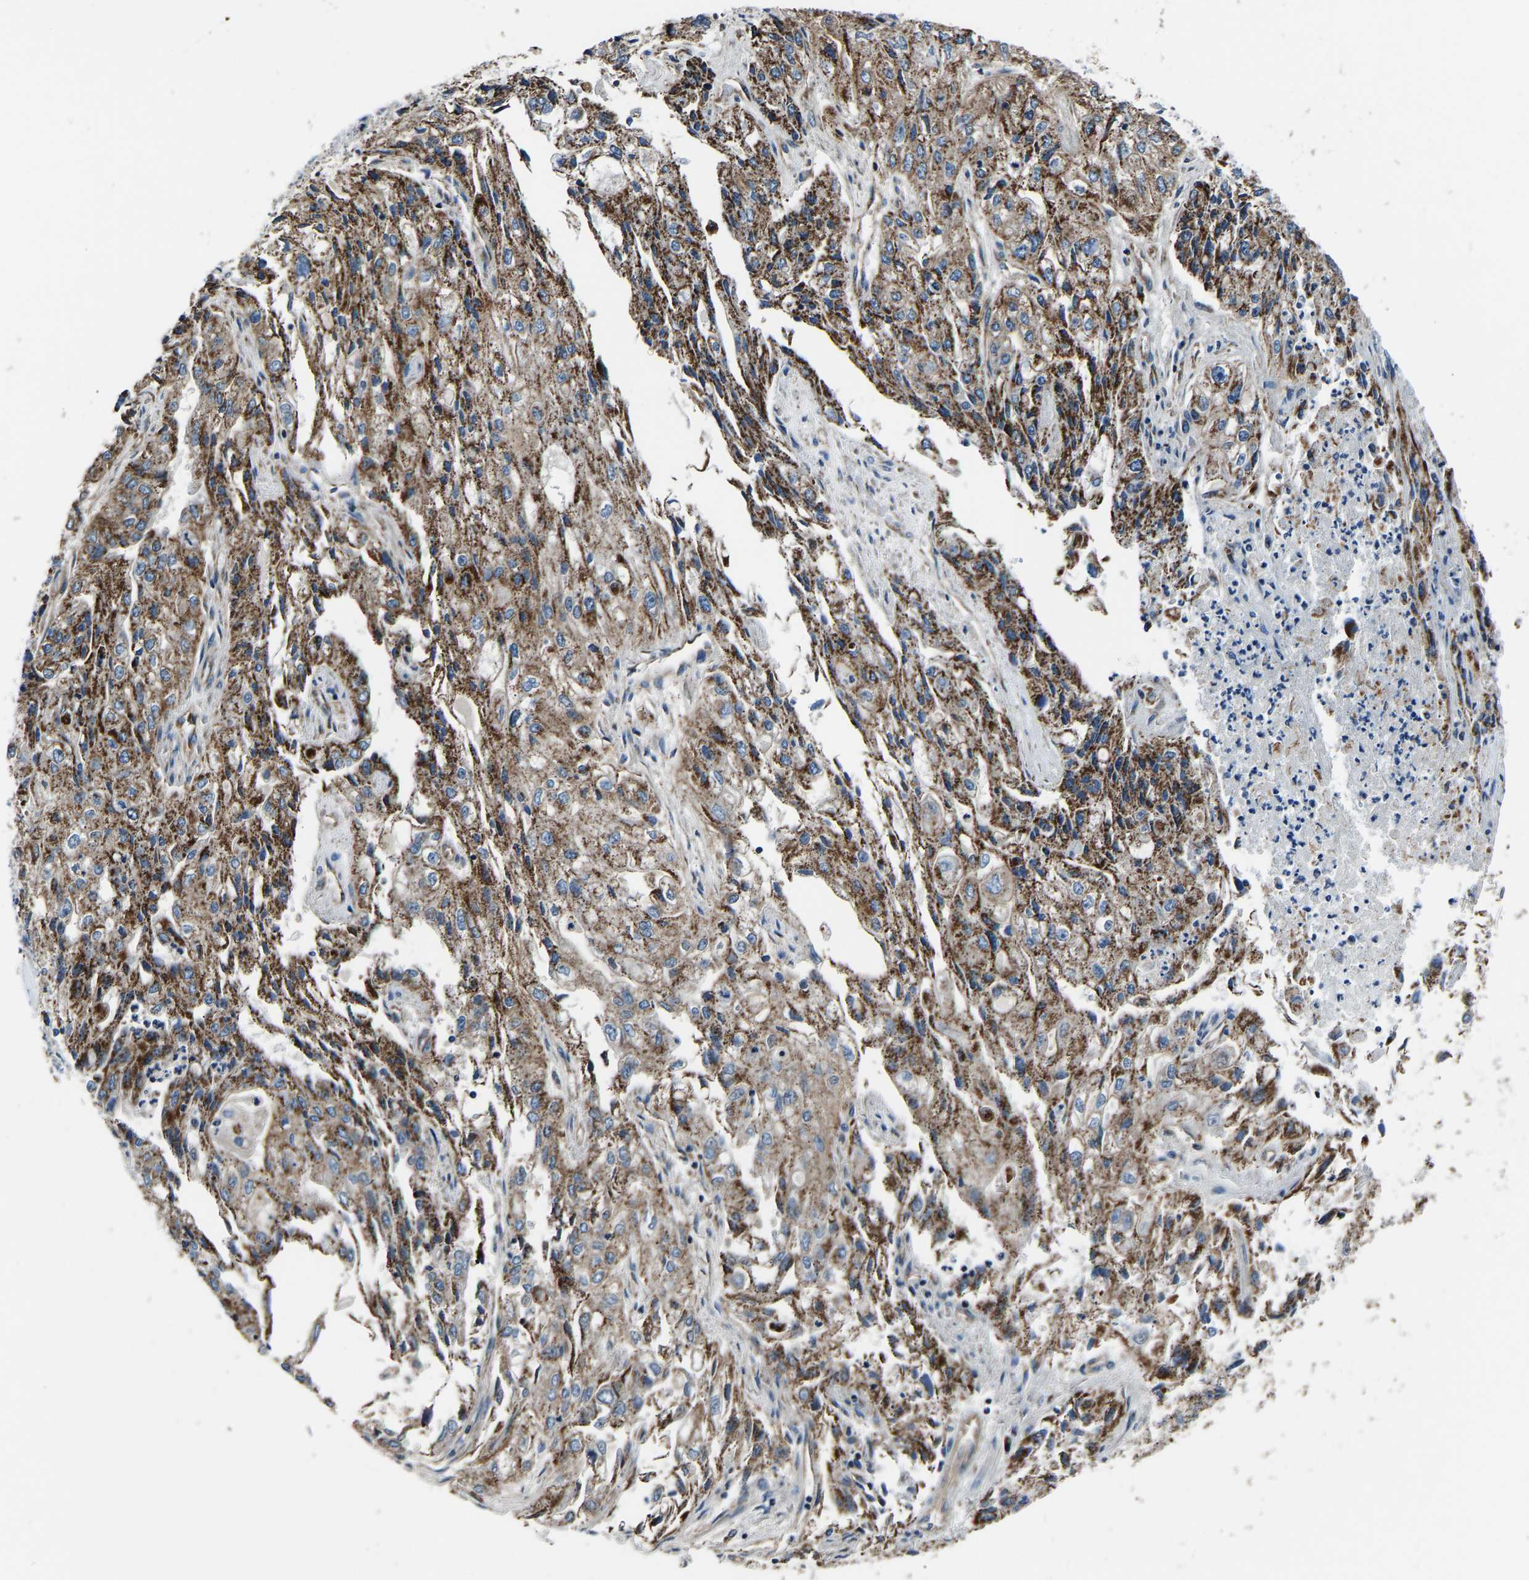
{"staining": {"intensity": "moderate", "quantity": ">75%", "location": "cytoplasmic/membranous"}, "tissue": "endometrial cancer", "cell_type": "Tumor cells", "image_type": "cancer", "snomed": [{"axis": "morphology", "description": "Adenocarcinoma, NOS"}, {"axis": "topography", "description": "Endometrium"}], "caption": "Immunohistochemistry staining of adenocarcinoma (endometrial), which demonstrates medium levels of moderate cytoplasmic/membranous staining in about >75% of tumor cells indicating moderate cytoplasmic/membranous protein expression. The staining was performed using DAB (3,3'-diaminobenzidine) (brown) for protein detection and nuclei were counterstained in hematoxylin (blue).", "gene": "GGCT", "patient": {"sex": "female", "age": 49}}